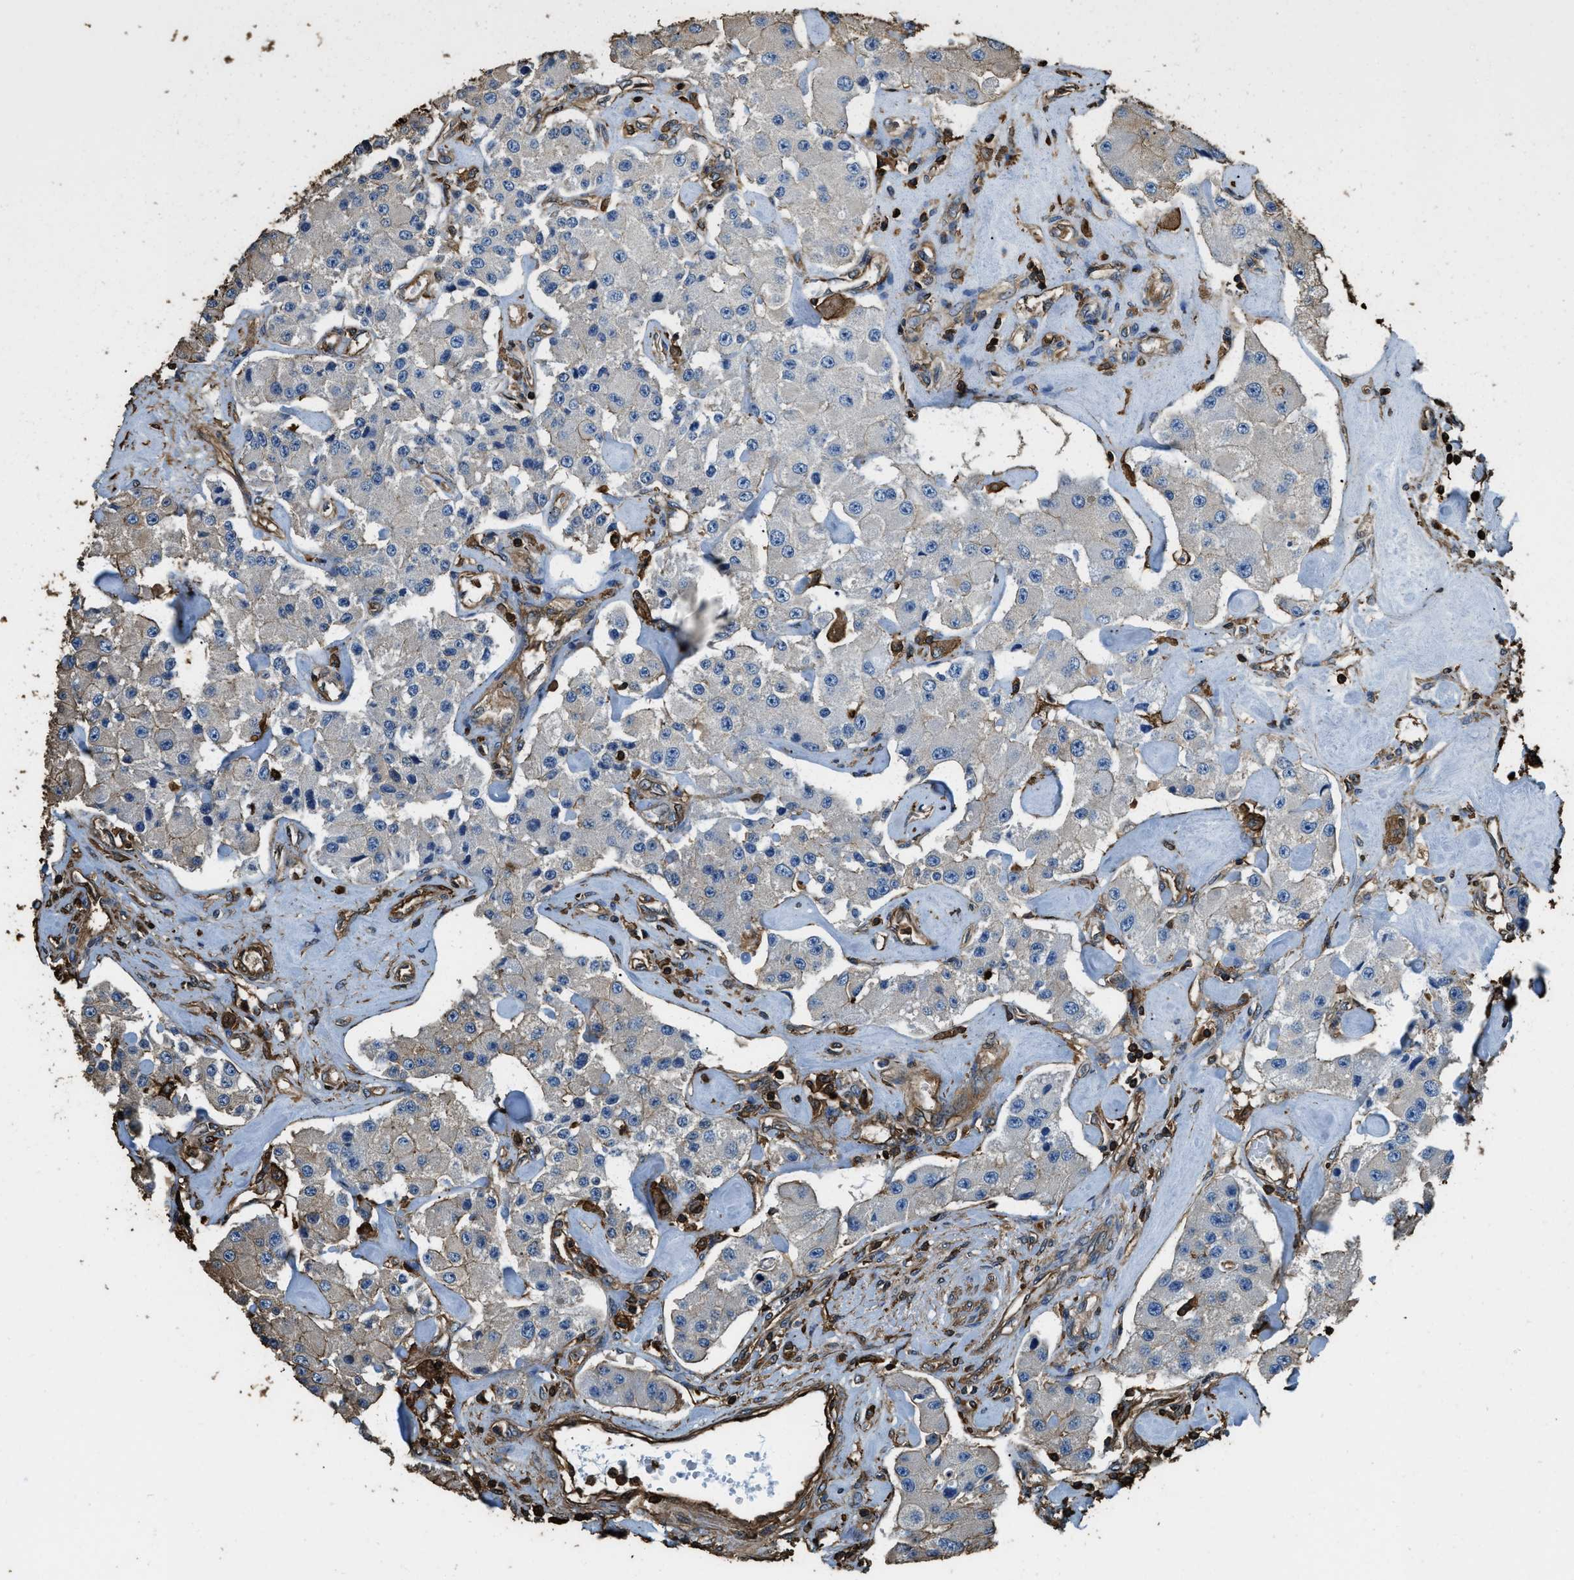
{"staining": {"intensity": "weak", "quantity": "<25%", "location": "cytoplasmic/membranous"}, "tissue": "carcinoid", "cell_type": "Tumor cells", "image_type": "cancer", "snomed": [{"axis": "morphology", "description": "Carcinoid, malignant, NOS"}, {"axis": "topography", "description": "Pancreas"}], "caption": "High power microscopy micrograph of an immunohistochemistry (IHC) micrograph of malignant carcinoid, revealing no significant positivity in tumor cells.", "gene": "ACCS", "patient": {"sex": "male", "age": 41}}